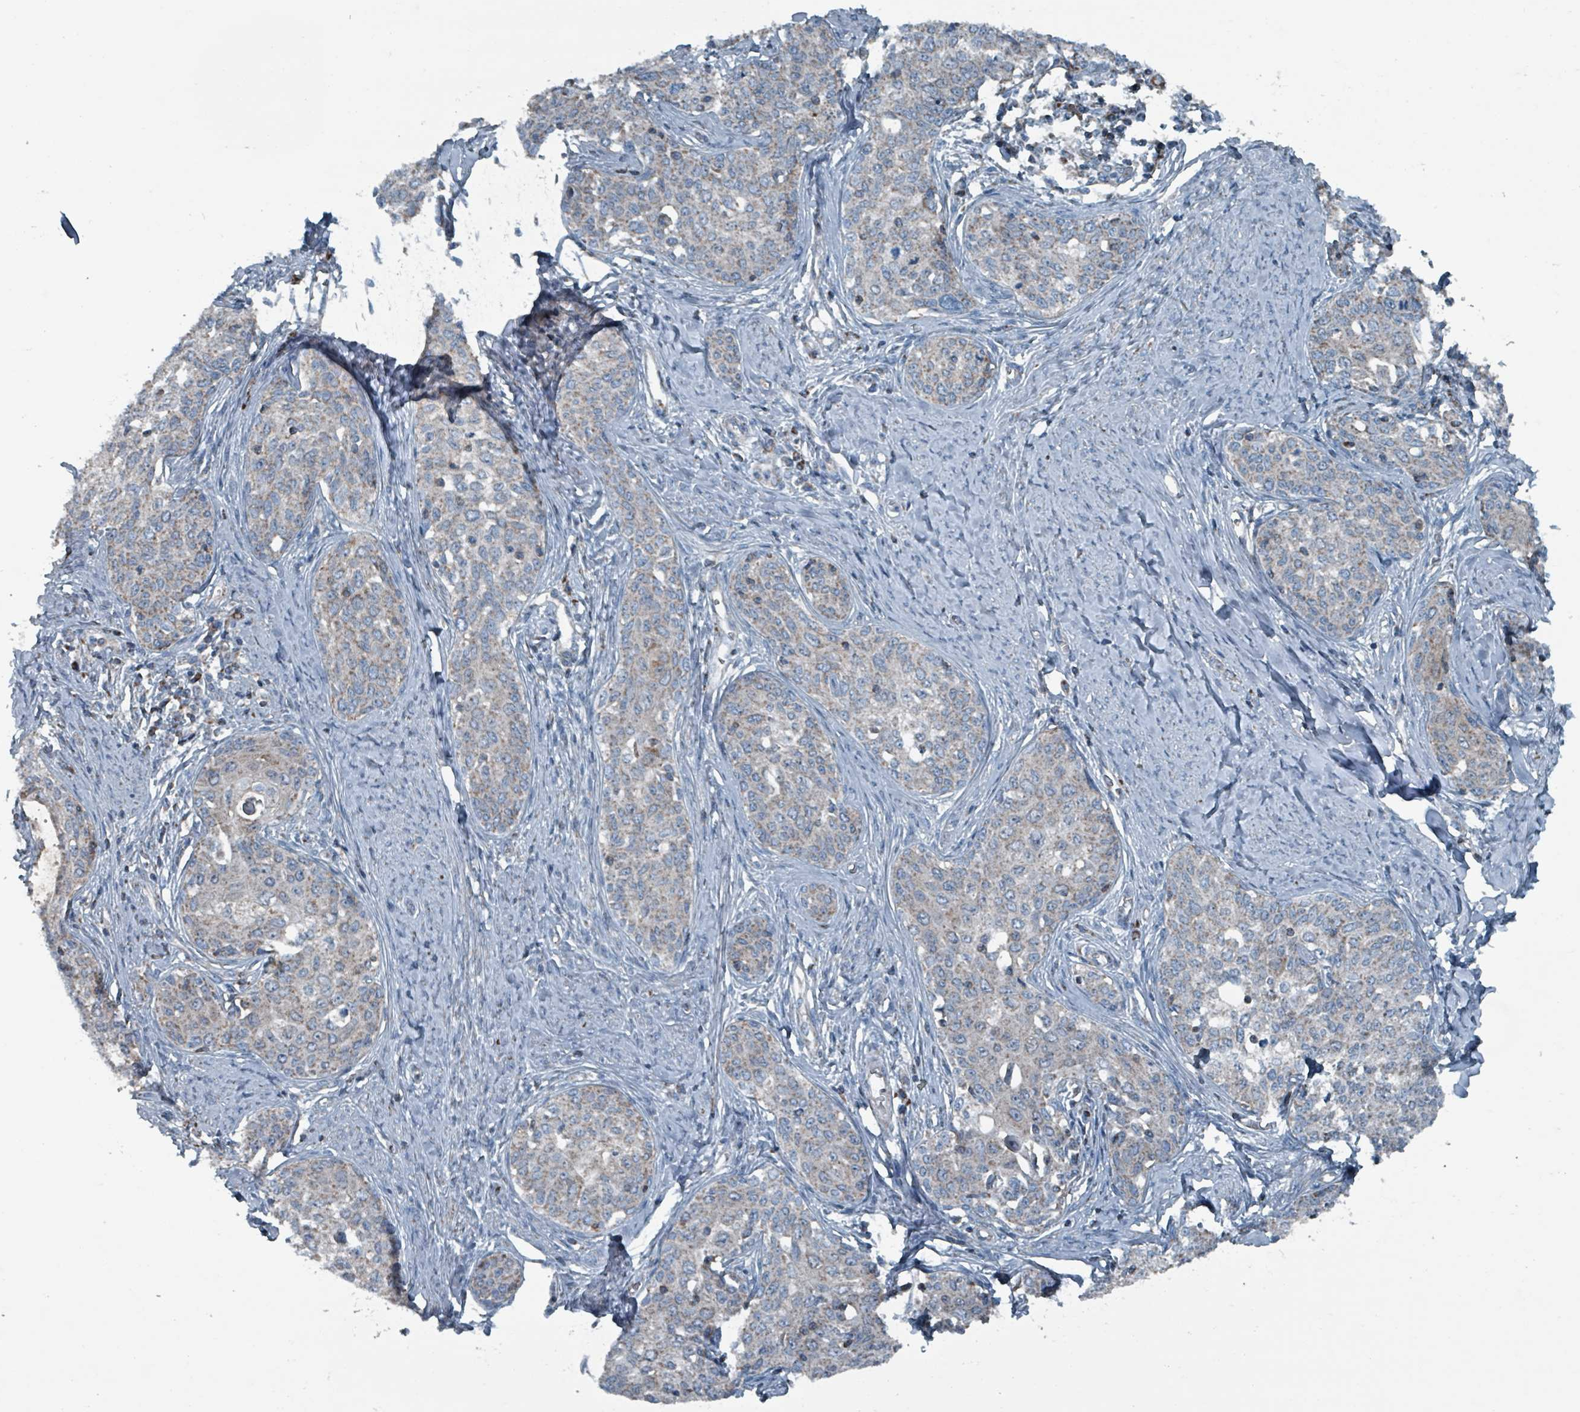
{"staining": {"intensity": "negative", "quantity": "none", "location": "none"}, "tissue": "cervical cancer", "cell_type": "Tumor cells", "image_type": "cancer", "snomed": [{"axis": "morphology", "description": "Squamous cell carcinoma, NOS"}, {"axis": "morphology", "description": "Adenocarcinoma, NOS"}, {"axis": "topography", "description": "Cervix"}], "caption": "This is an IHC image of human squamous cell carcinoma (cervical). There is no staining in tumor cells.", "gene": "ABHD18", "patient": {"sex": "female", "age": 52}}